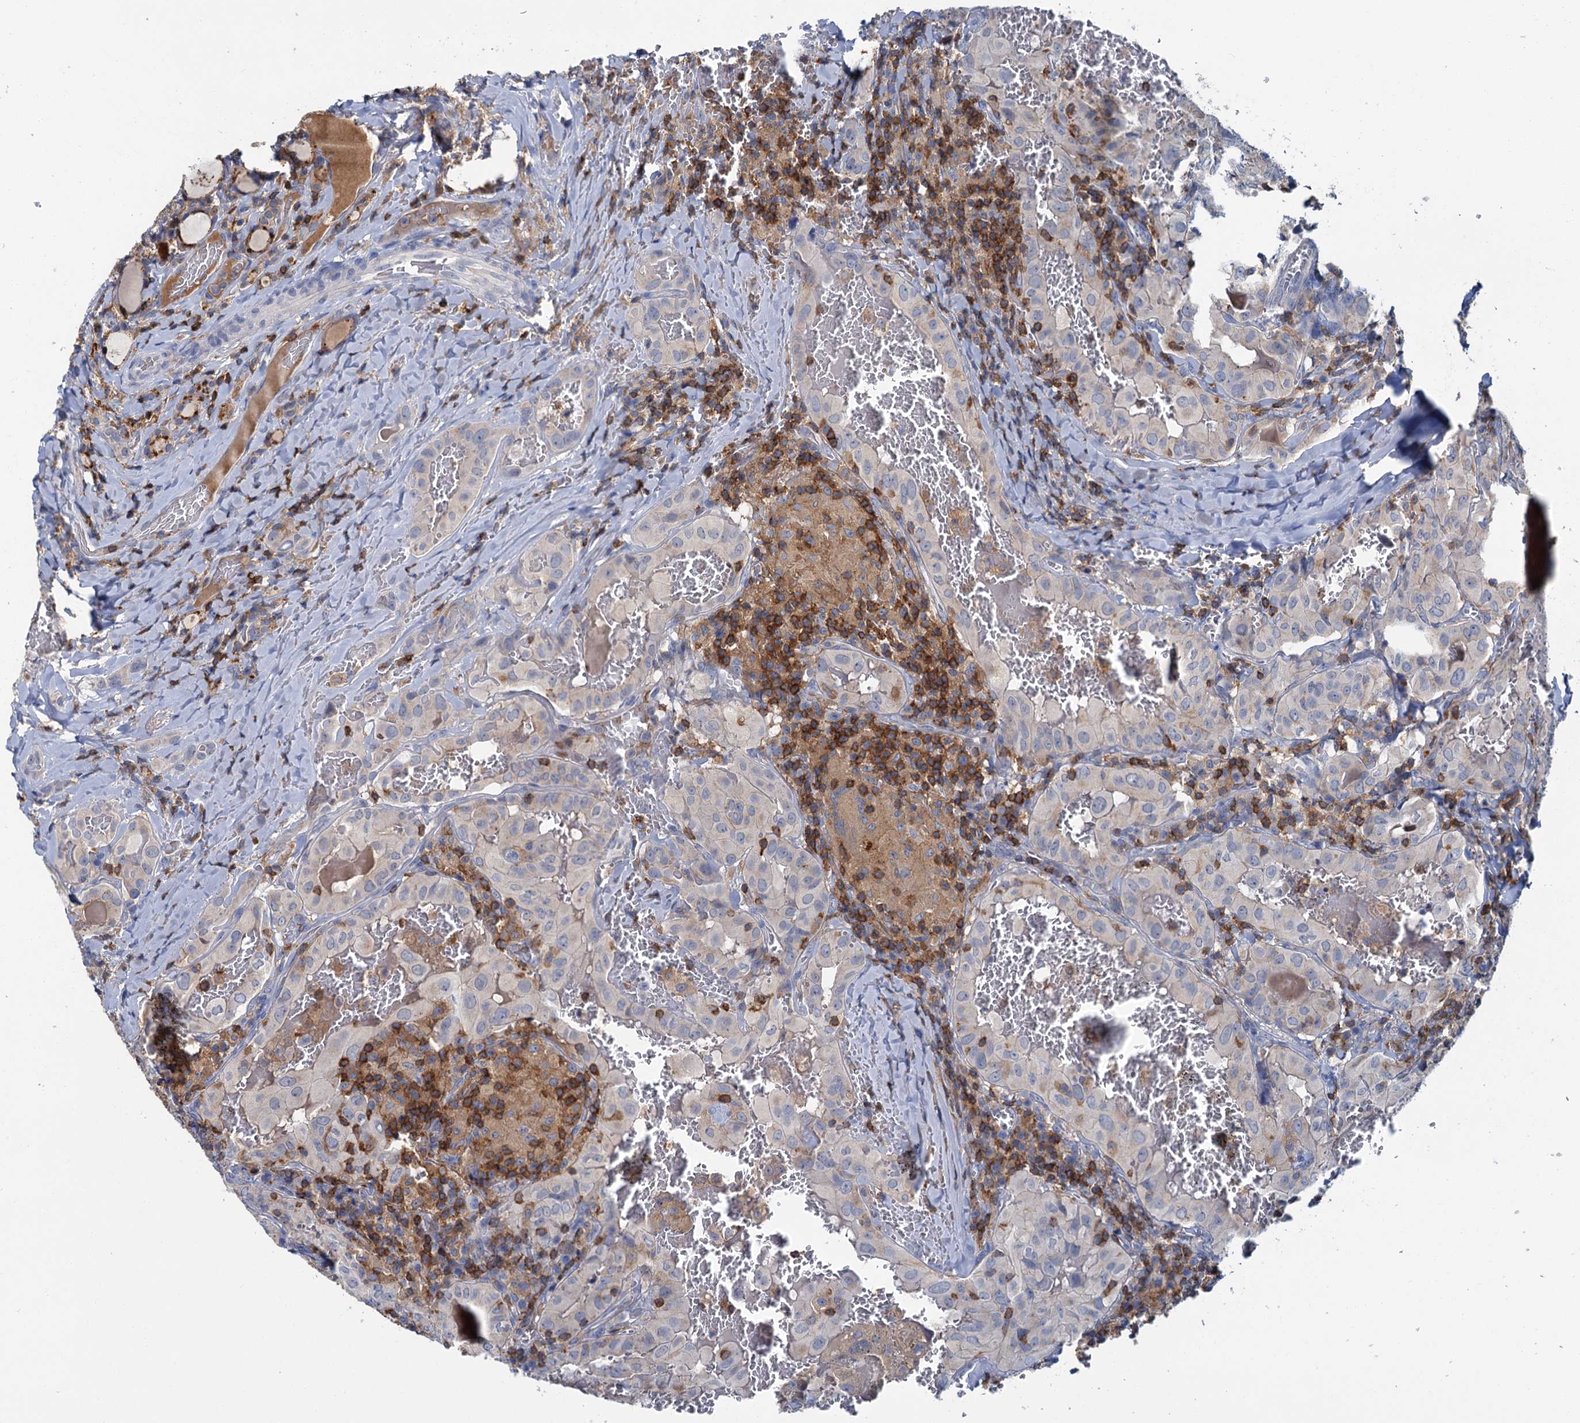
{"staining": {"intensity": "negative", "quantity": "none", "location": "none"}, "tissue": "thyroid cancer", "cell_type": "Tumor cells", "image_type": "cancer", "snomed": [{"axis": "morphology", "description": "Papillary adenocarcinoma, NOS"}, {"axis": "topography", "description": "Thyroid gland"}], "caption": "Immunohistochemical staining of papillary adenocarcinoma (thyroid) reveals no significant positivity in tumor cells. (Brightfield microscopy of DAB IHC at high magnification).", "gene": "FGFR2", "patient": {"sex": "female", "age": 72}}